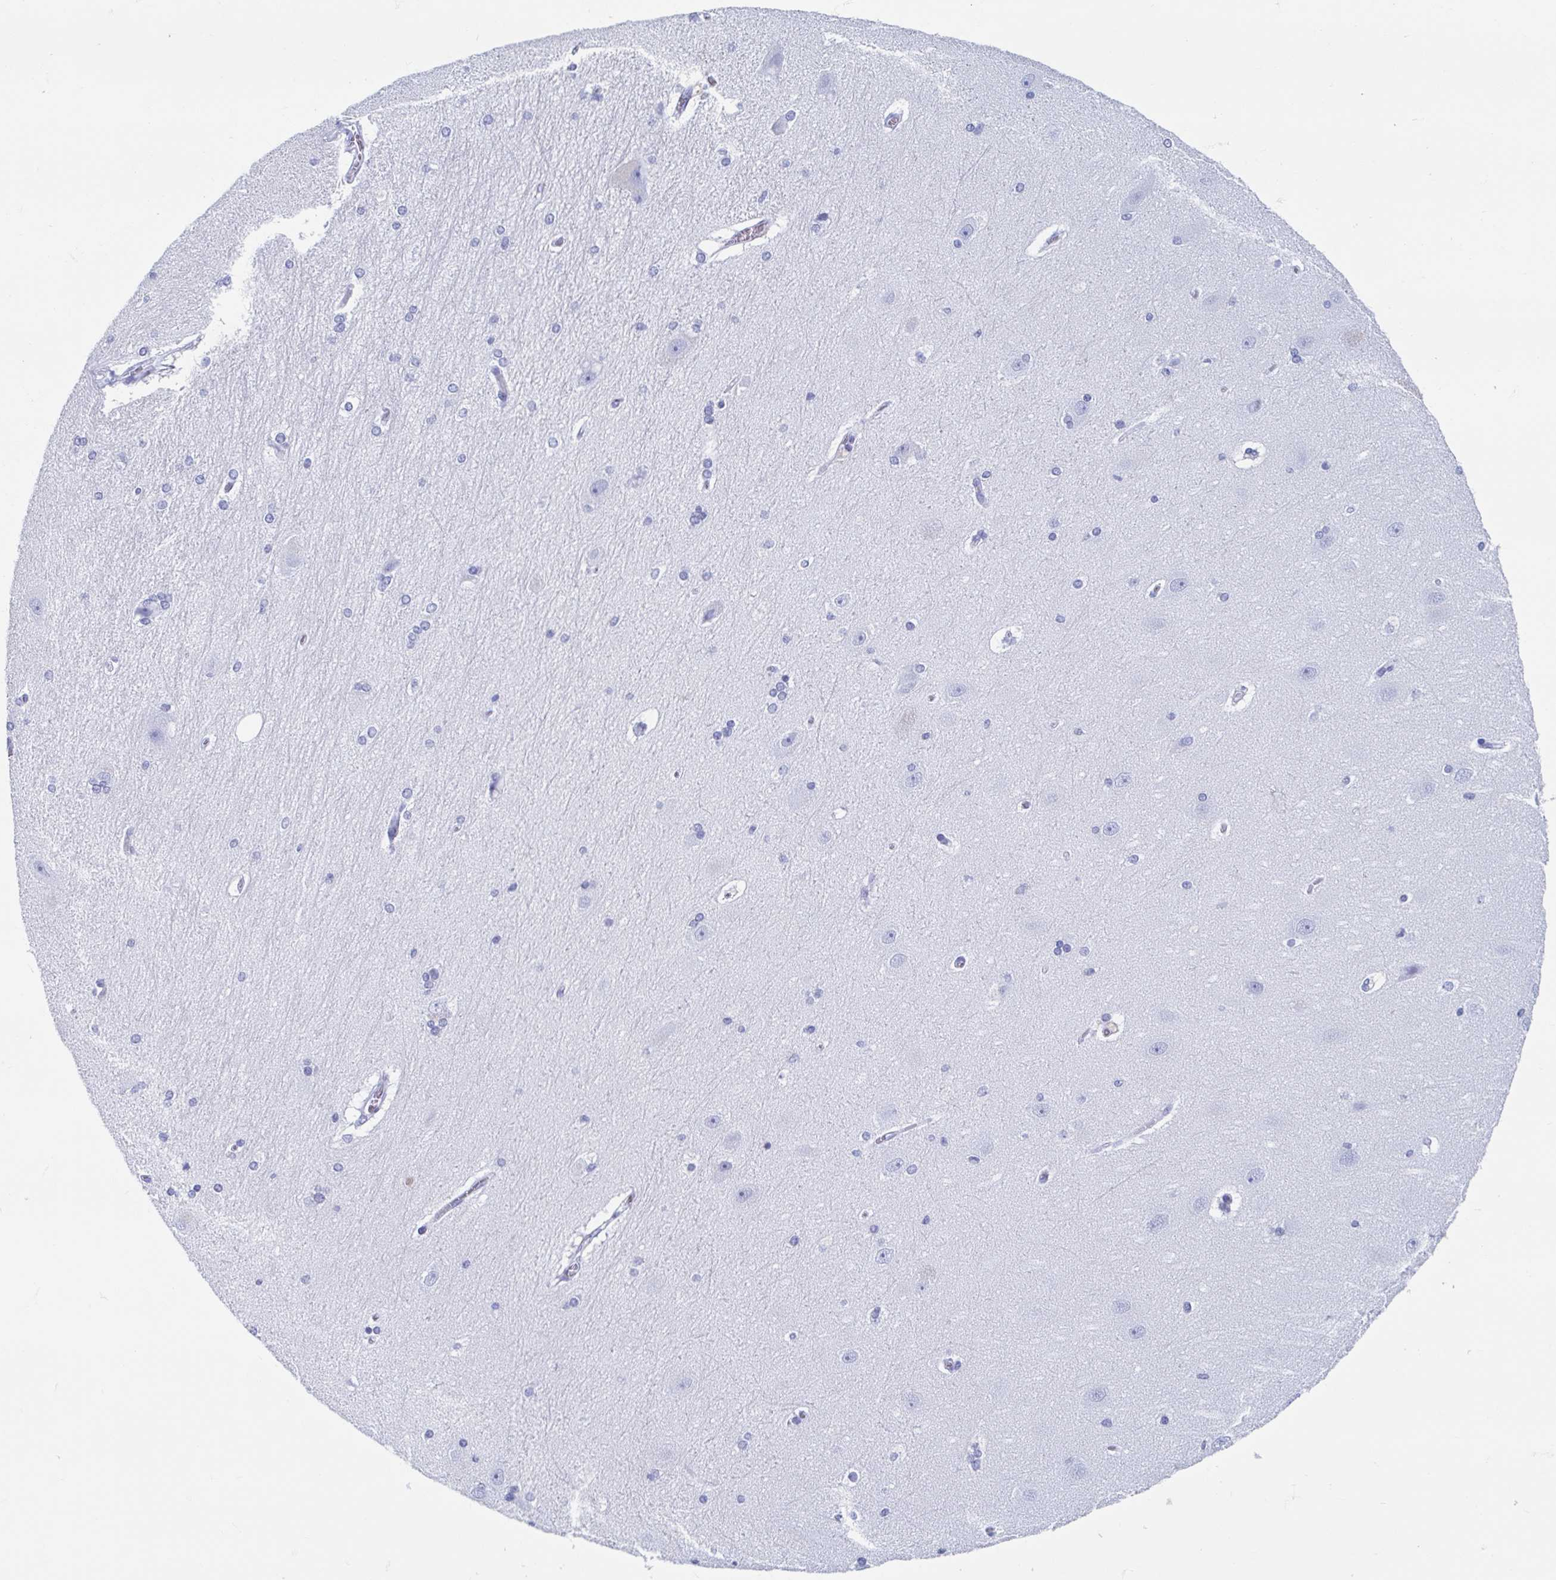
{"staining": {"intensity": "negative", "quantity": "none", "location": "none"}, "tissue": "hippocampus", "cell_type": "Glial cells", "image_type": "normal", "snomed": [{"axis": "morphology", "description": "Normal tissue, NOS"}, {"axis": "topography", "description": "Cerebral cortex"}, {"axis": "topography", "description": "Hippocampus"}], "caption": "Immunohistochemistry histopathology image of normal hippocampus: hippocampus stained with DAB (3,3'-diaminobenzidine) demonstrates no significant protein staining in glial cells.", "gene": "HDGFL1", "patient": {"sex": "female", "age": 19}}